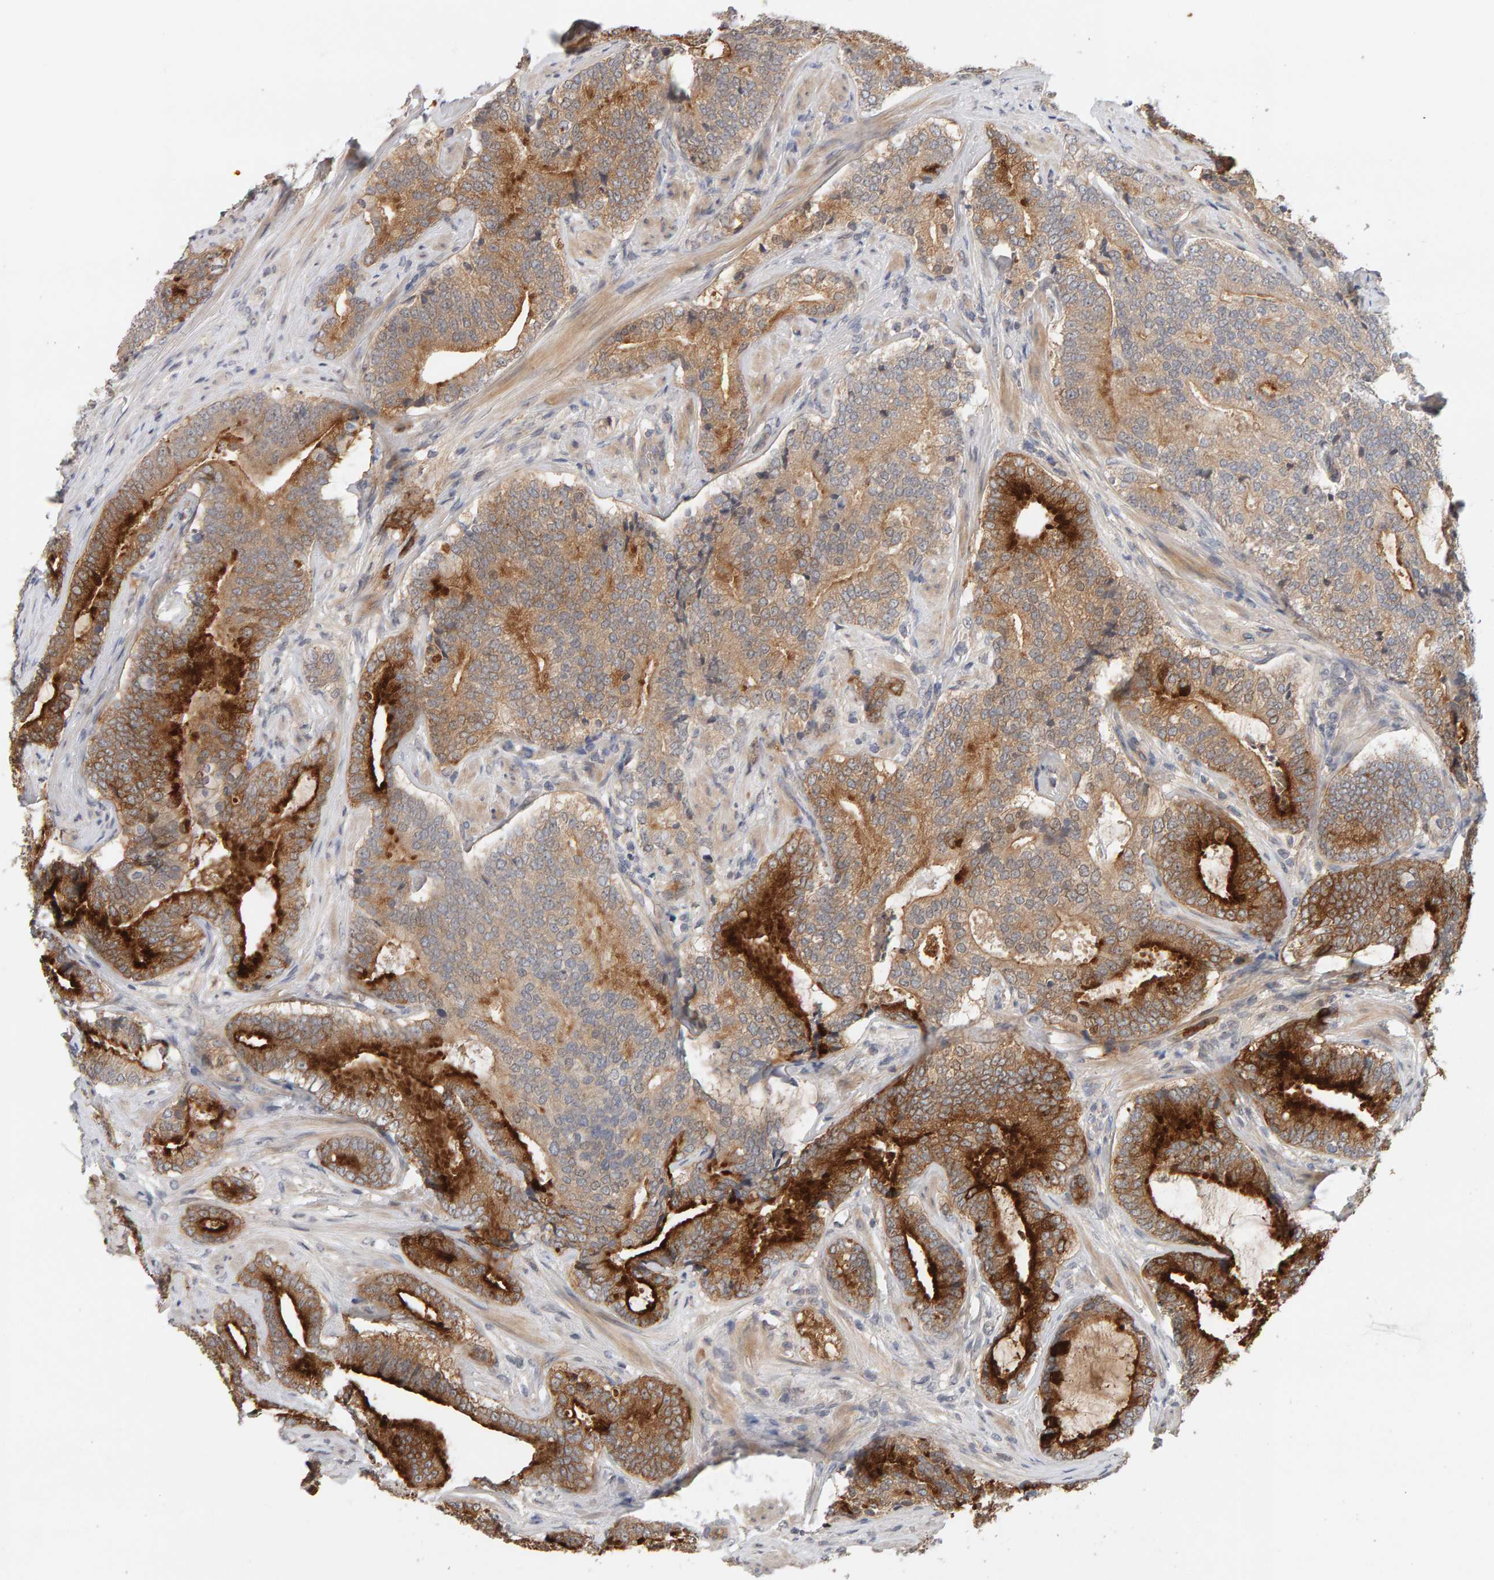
{"staining": {"intensity": "strong", "quantity": "<25%", "location": "cytoplasmic/membranous,nuclear"}, "tissue": "prostate cancer", "cell_type": "Tumor cells", "image_type": "cancer", "snomed": [{"axis": "morphology", "description": "Adenocarcinoma, High grade"}, {"axis": "topography", "description": "Prostate"}], "caption": "Prostate cancer stained with a brown dye shows strong cytoplasmic/membranous and nuclear positive staining in approximately <25% of tumor cells.", "gene": "PPP1R16A", "patient": {"sex": "male", "age": 55}}